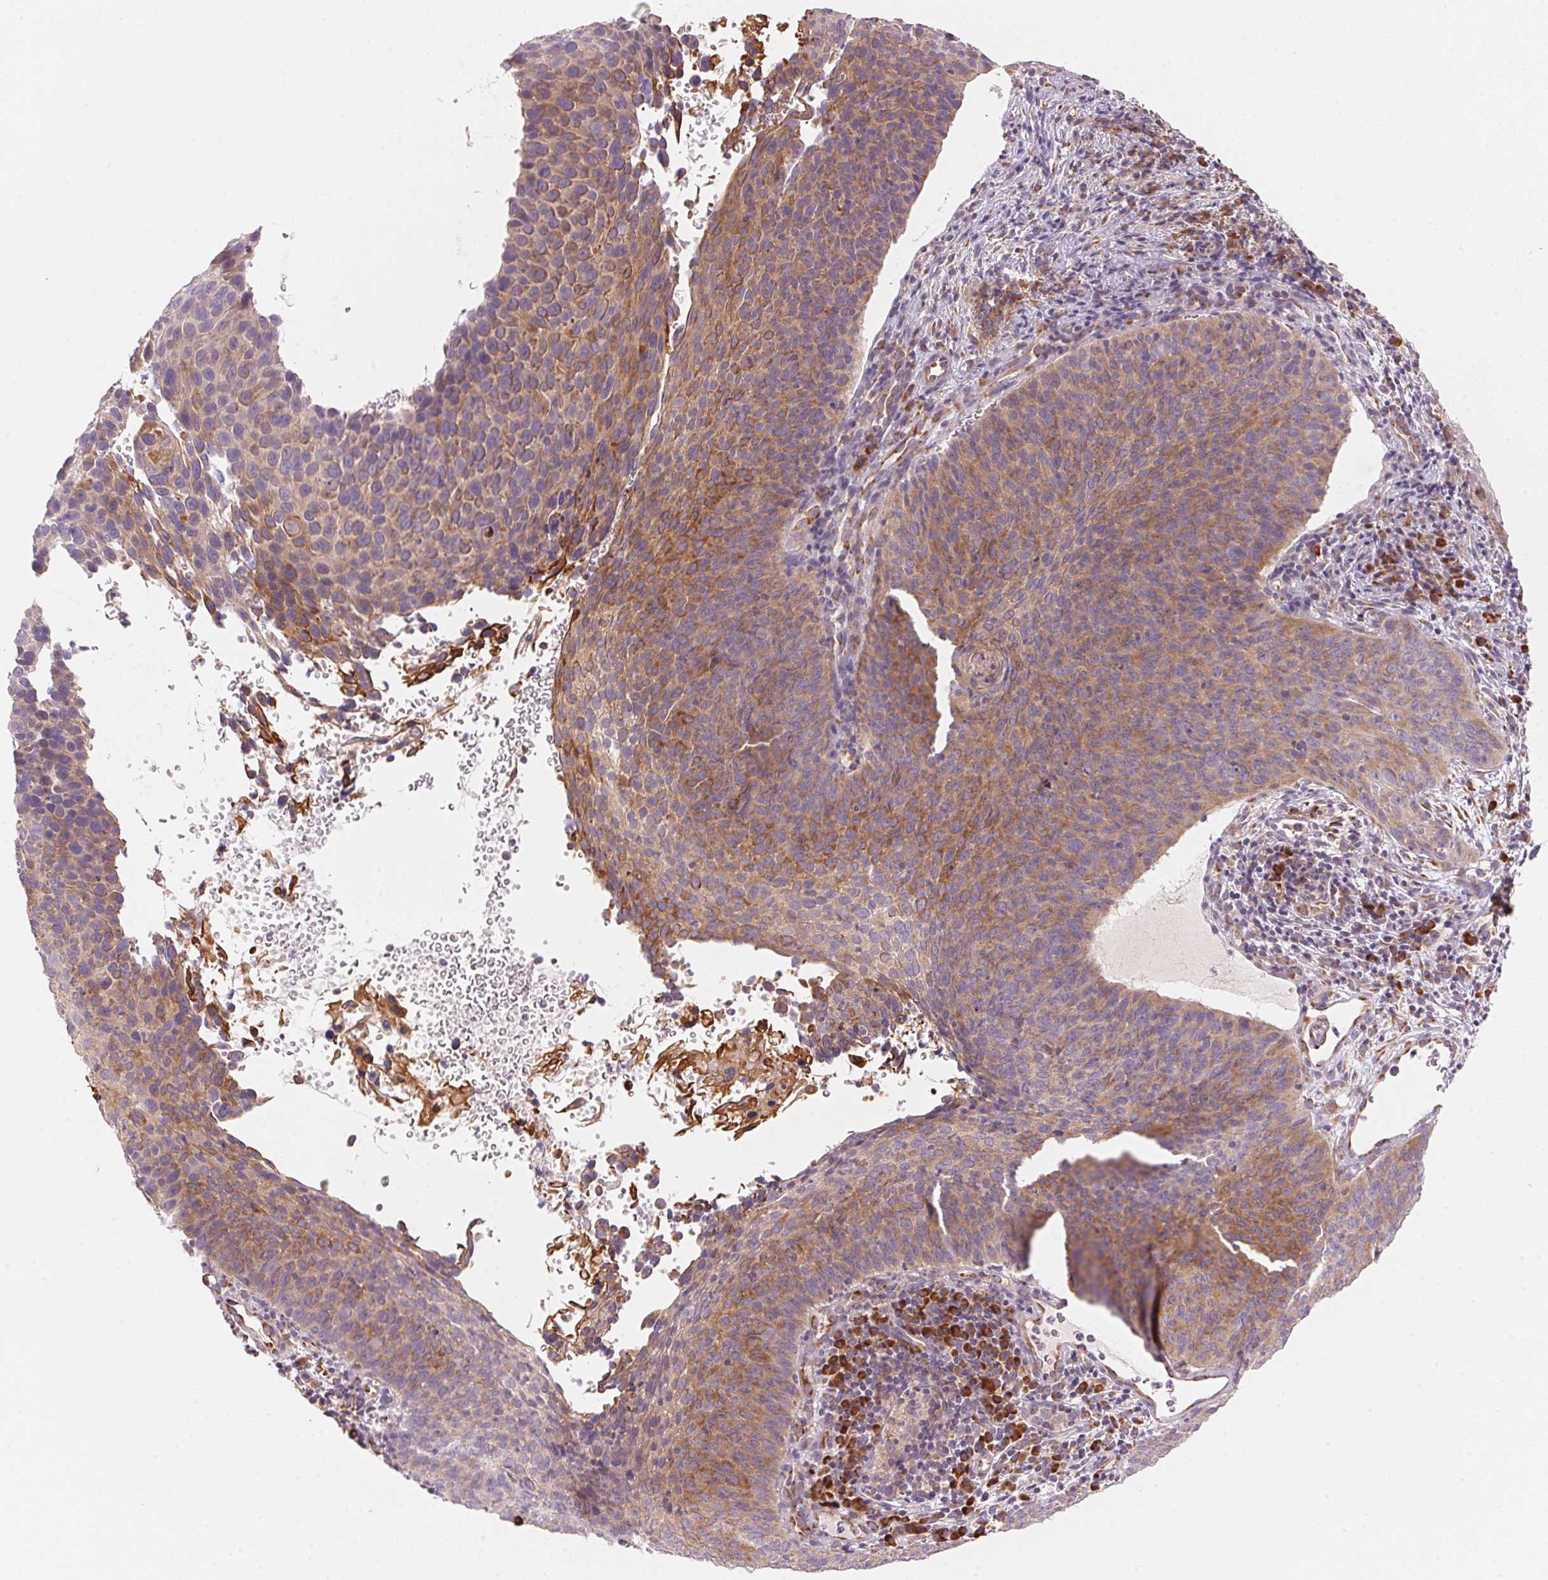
{"staining": {"intensity": "moderate", "quantity": "25%-75%", "location": "cytoplasmic/membranous"}, "tissue": "cervical cancer", "cell_type": "Tumor cells", "image_type": "cancer", "snomed": [{"axis": "morphology", "description": "Squamous cell carcinoma, NOS"}, {"axis": "topography", "description": "Cervix"}], "caption": "IHC image of neoplastic tissue: human squamous cell carcinoma (cervical) stained using immunohistochemistry demonstrates medium levels of moderate protein expression localized specifically in the cytoplasmic/membranous of tumor cells, appearing as a cytoplasmic/membranous brown color.", "gene": "BLOC1S2", "patient": {"sex": "female", "age": 35}}